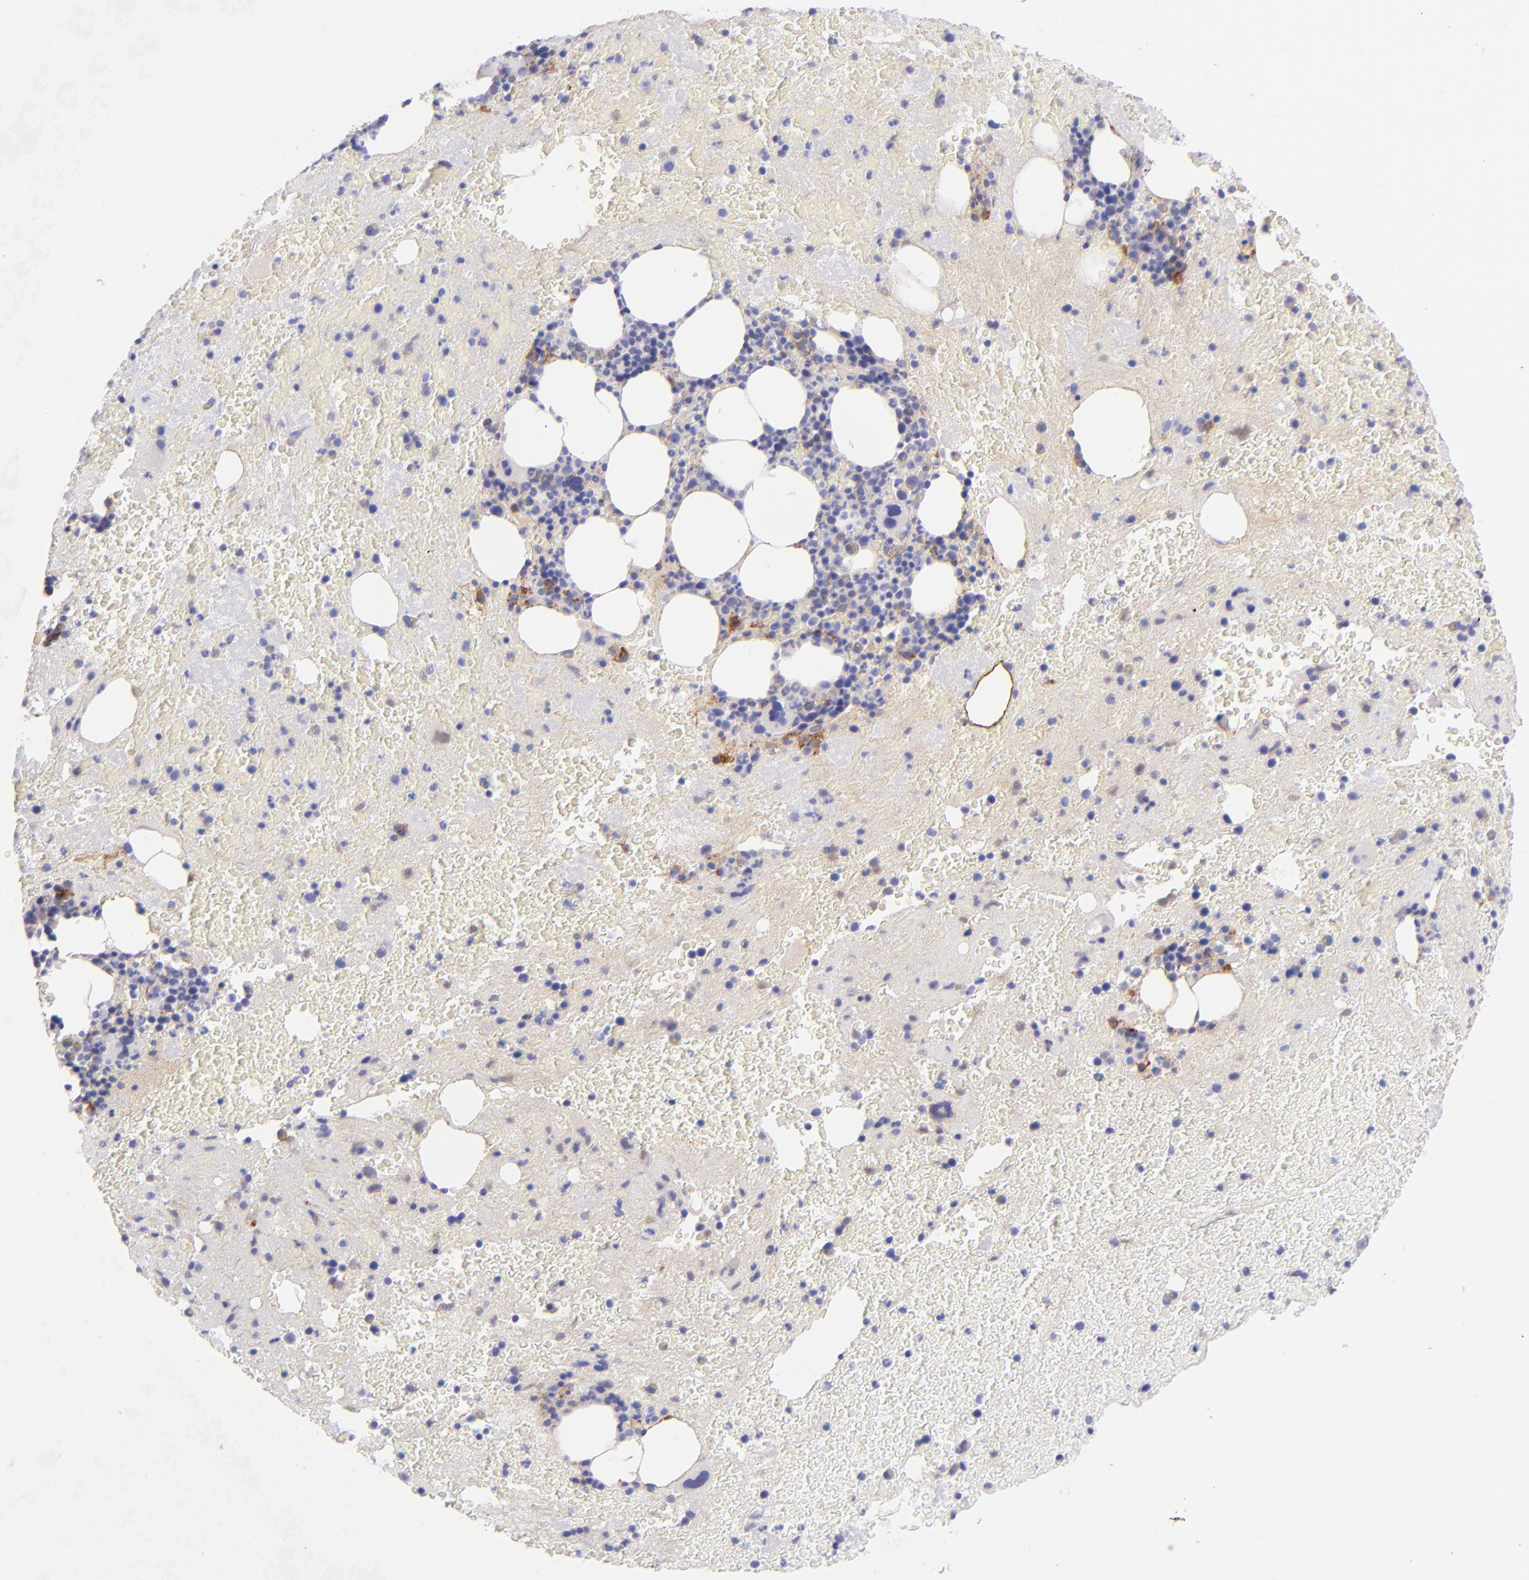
{"staining": {"intensity": "moderate", "quantity": "<25%", "location": "cytoplasmic/membranous"}, "tissue": "bone marrow", "cell_type": "Hematopoietic cells", "image_type": "normal", "snomed": [{"axis": "morphology", "description": "Normal tissue, NOS"}, {"axis": "topography", "description": "Bone marrow"}], "caption": "DAB immunohistochemical staining of unremarkable bone marrow exhibits moderate cytoplasmic/membranous protein positivity in approximately <25% of hematopoietic cells. The staining is performed using DAB brown chromogen to label protein expression. The nuclei are counter-stained blue using hematoxylin.", "gene": "CD81", "patient": {"sex": "male", "age": 76}}